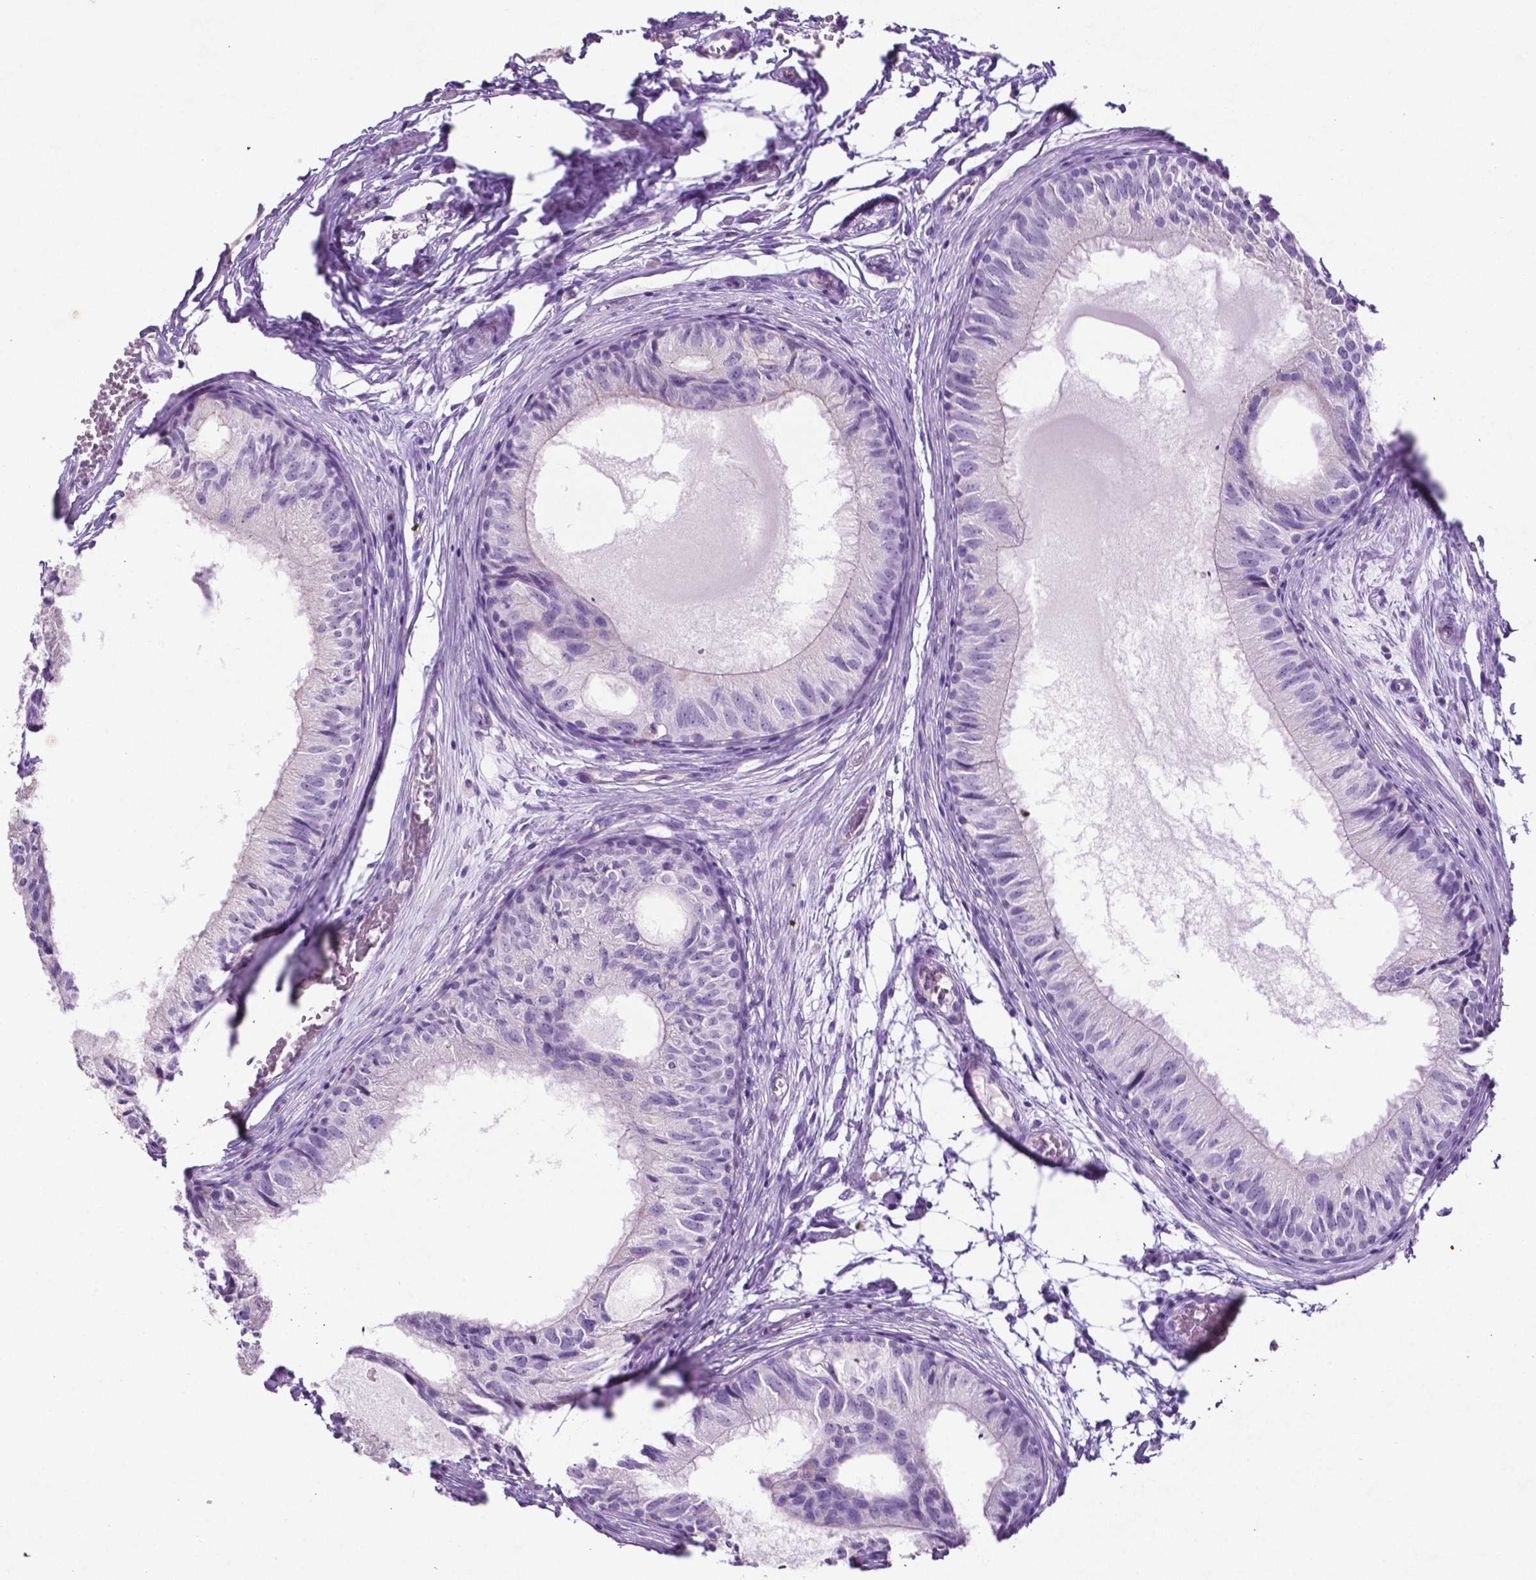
{"staining": {"intensity": "negative", "quantity": "none", "location": "none"}, "tissue": "epididymis", "cell_type": "Glandular cells", "image_type": "normal", "snomed": [{"axis": "morphology", "description": "Normal tissue, NOS"}, {"axis": "topography", "description": "Epididymis"}], "caption": "This is a micrograph of IHC staining of unremarkable epididymis, which shows no positivity in glandular cells. (Brightfield microscopy of DAB (3,3'-diaminobenzidine) immunohistochemistry at high magnification).", "gene": "PHGR1", "patient": {"sex": "male", "age": 25}}